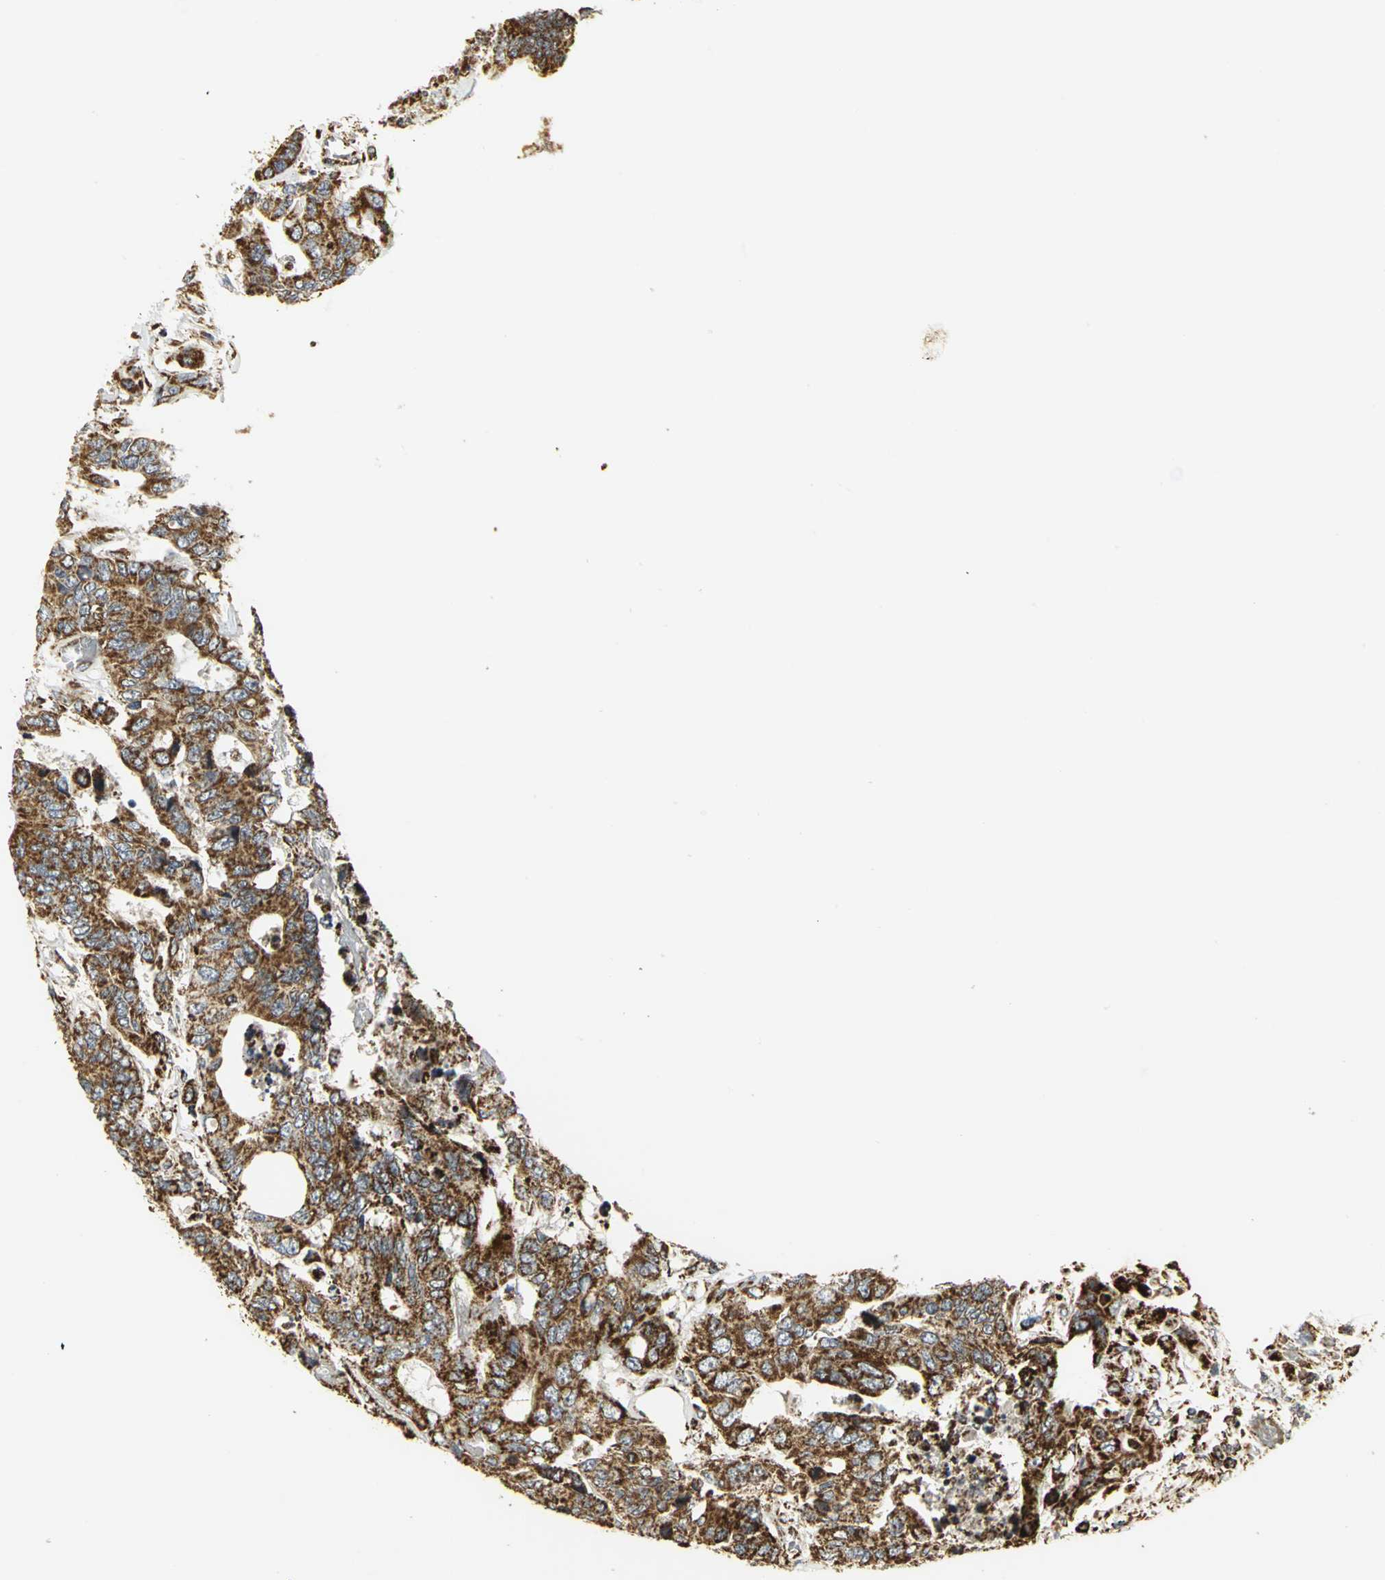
{"staining": {"intensity": "strong", "quantity": ">75%", "location": "cytoplasmic/membranous"}, "tissue": "colorectal cancer", "cell_type": "Tumor cells", "image_type": "cancer", "snomed": [{"axis": "morphology", "description": "Adenocarcinoma, NOS"}, {"axis": "topography", "description": "Rectum"}], "caption": "Immunohistochemistry (DAB) staining of human colorectal adenocarcinoma shows strong cytoplasmic/membranous protein staining in approximately >75% of tumor cells.", "gene": "VDAC1", "patient": {"sex": "male", "age": 55}}